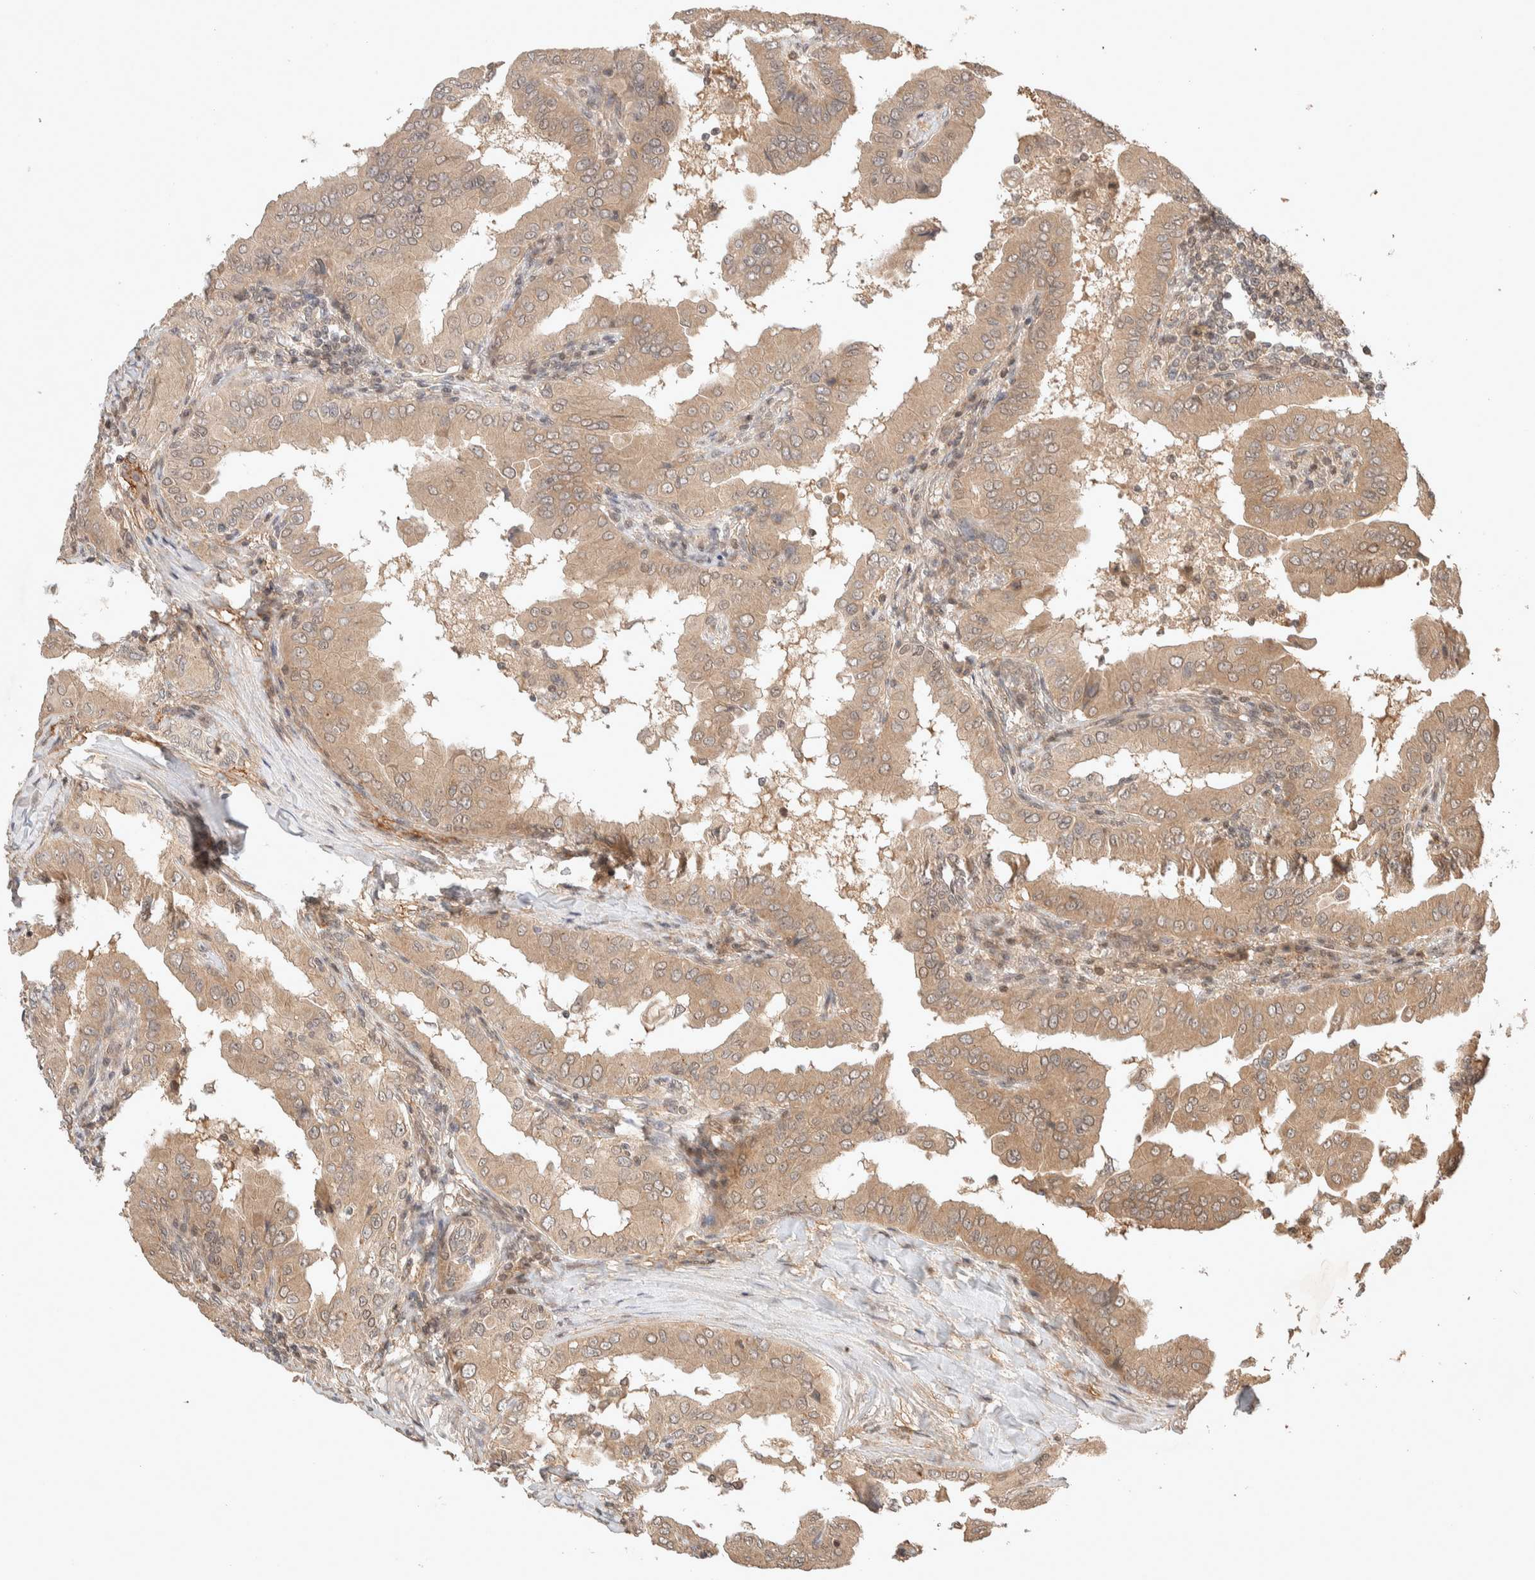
{"staining": {"intensity": "moderate", "quantity": ">75%", "location": "cytoplasmic/membranous"}, "tissue": "thyroid cancer", "cell_type": "Tumor cells", "image_type": "cancer", "snomed": [{"axis": "morphology", "description": "Papillary adenocarcinoma, NOS"}, {"axis": "topography", "description": "Thyroid gland"}], "caption": "An IHC photomicrograph of neoplastic tissue is shown. Protein staining in brown highlights moderate cytoplasmic/membranous positivity in thyroid papillary adenocarcinoma within tumor cells.", "gene": "THRA", "patient": {"sex": "male", "age": 33}}